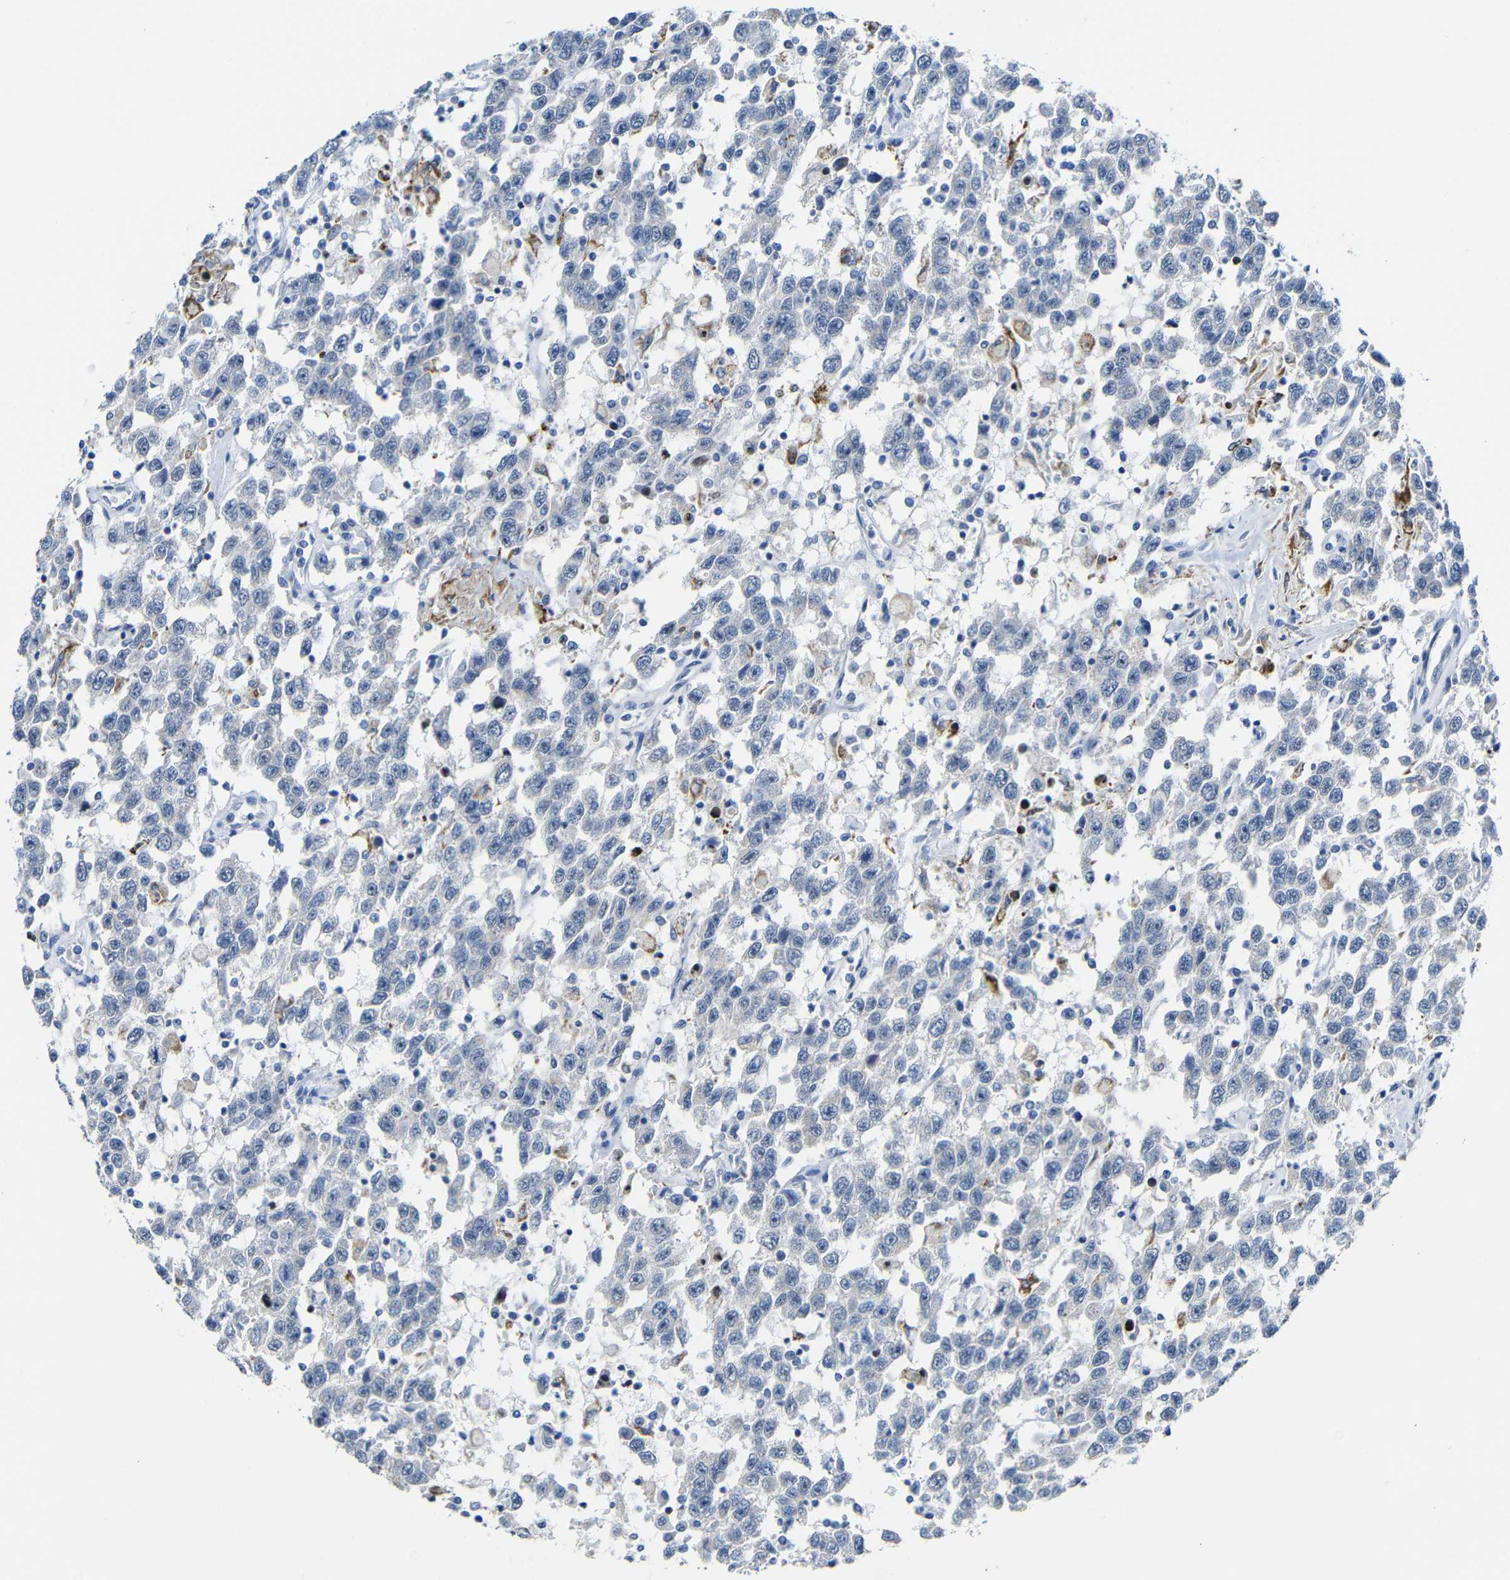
{"staining": {"intensity": "negative", "quantity": "none", "location": "none"}, "tissue": "testis cancer", "cell_type": "Tumor cells", "image_type": "cancer", "snomed": [{"axis": "morphology", "description": "Seminoma, NOS"}, {"axis": "topography", "description": "Testis"}], "caption": "High power microscopy photomicrograph of an immunohistochemistry (IHC) image of testis cancer (seminoma), revealing no significant positivity in tumor cells.", "gene": "C15orf48", "patient": {"sex": "male", "age": 41}}